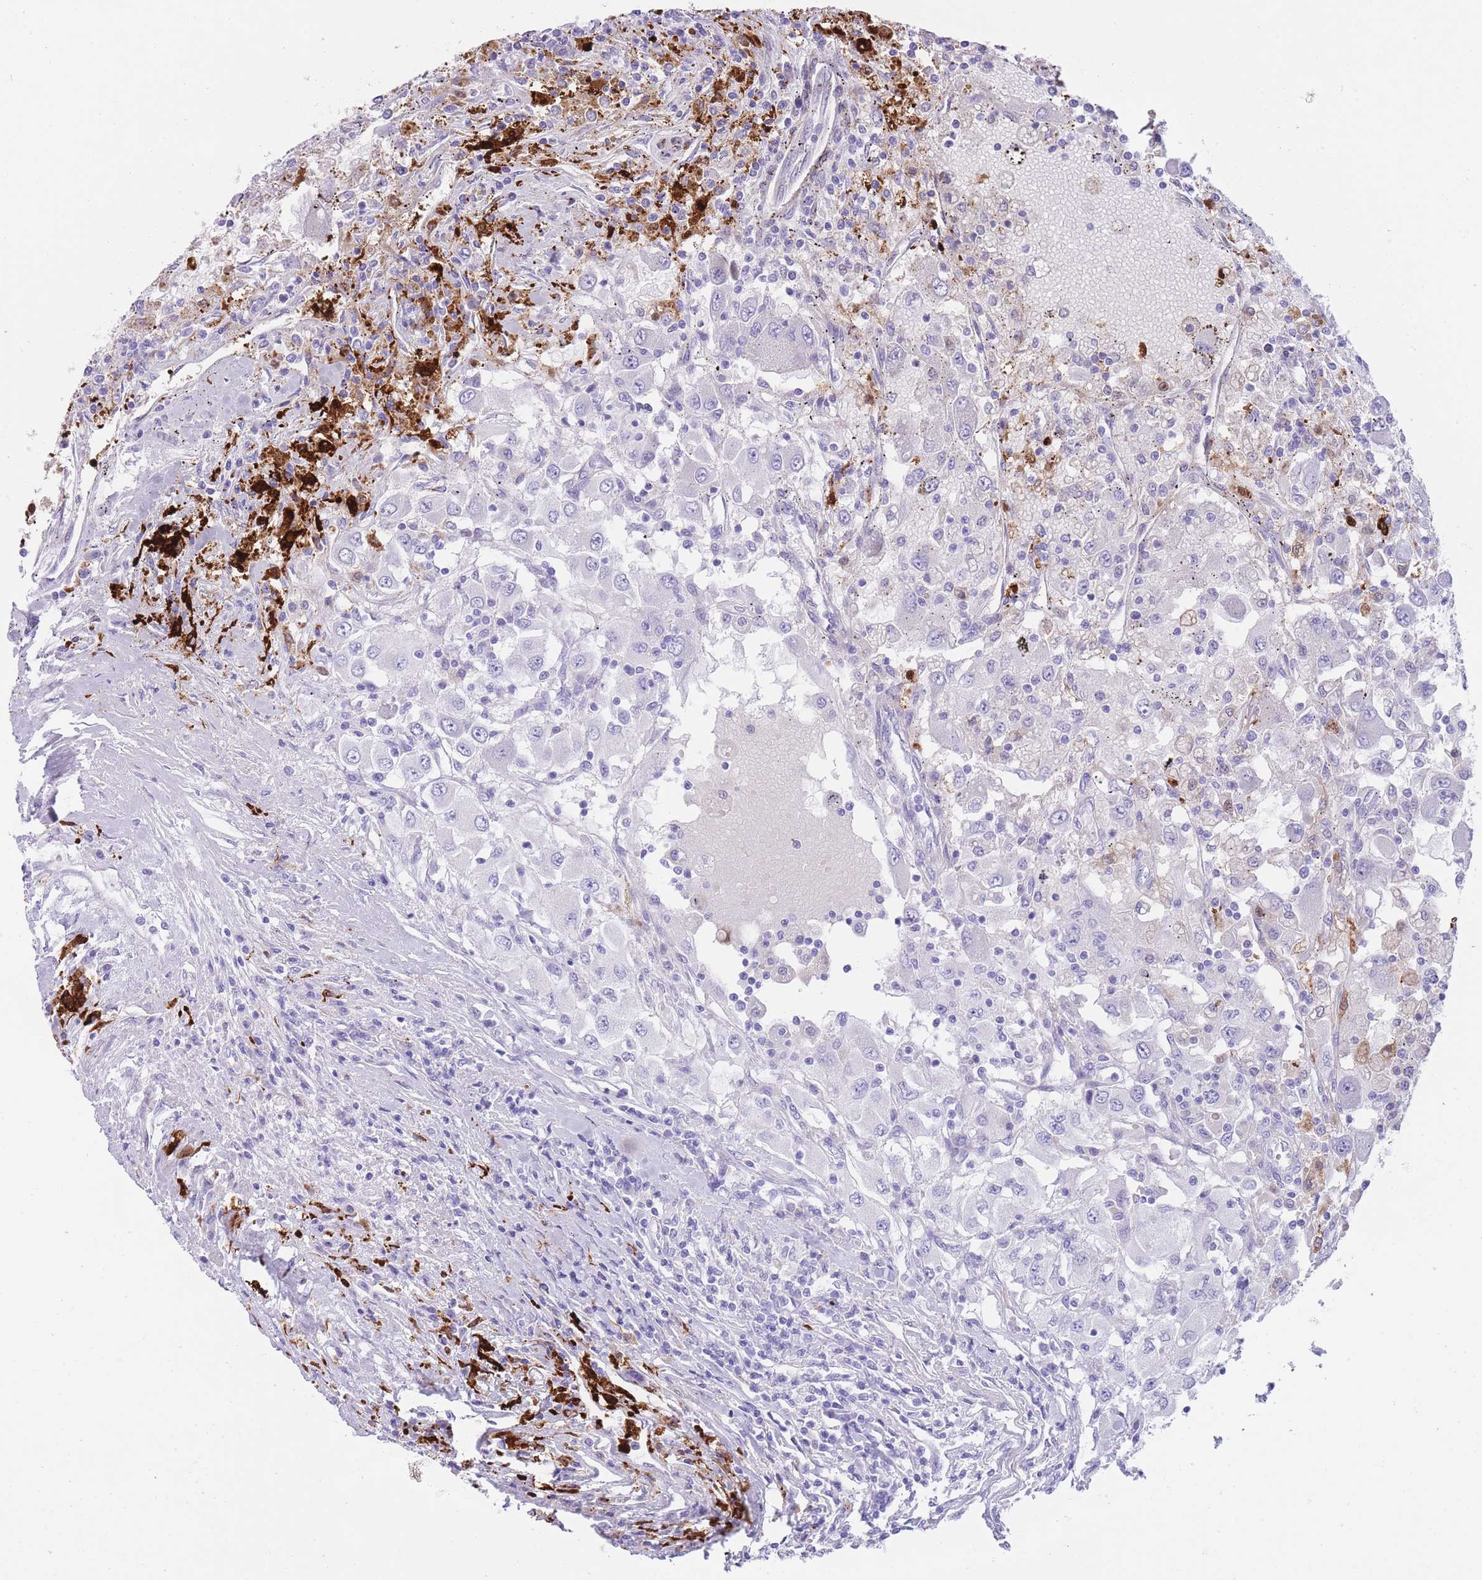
{"staining": {"intensity": "negative", "quantity": "none", "location": "none"}, "tissue": "renal cancer", "cell_type": "Tumor cells", "image_type": "cancer", "snomed": [{"axis": "morphology", "description": "Adenocarcinoma, NOS"}, {"axis": "topography", "description": "Kidney"}], "caption": "Immunohistochemistry (IHC) photomicrograph of neoplastic tissue: adenocarcinoma (renal) stained with DAB exhibits no significant protein expression in tumor cells.", "gene": "QTRT1", "patient": {"sex": "female", "age": 67}}